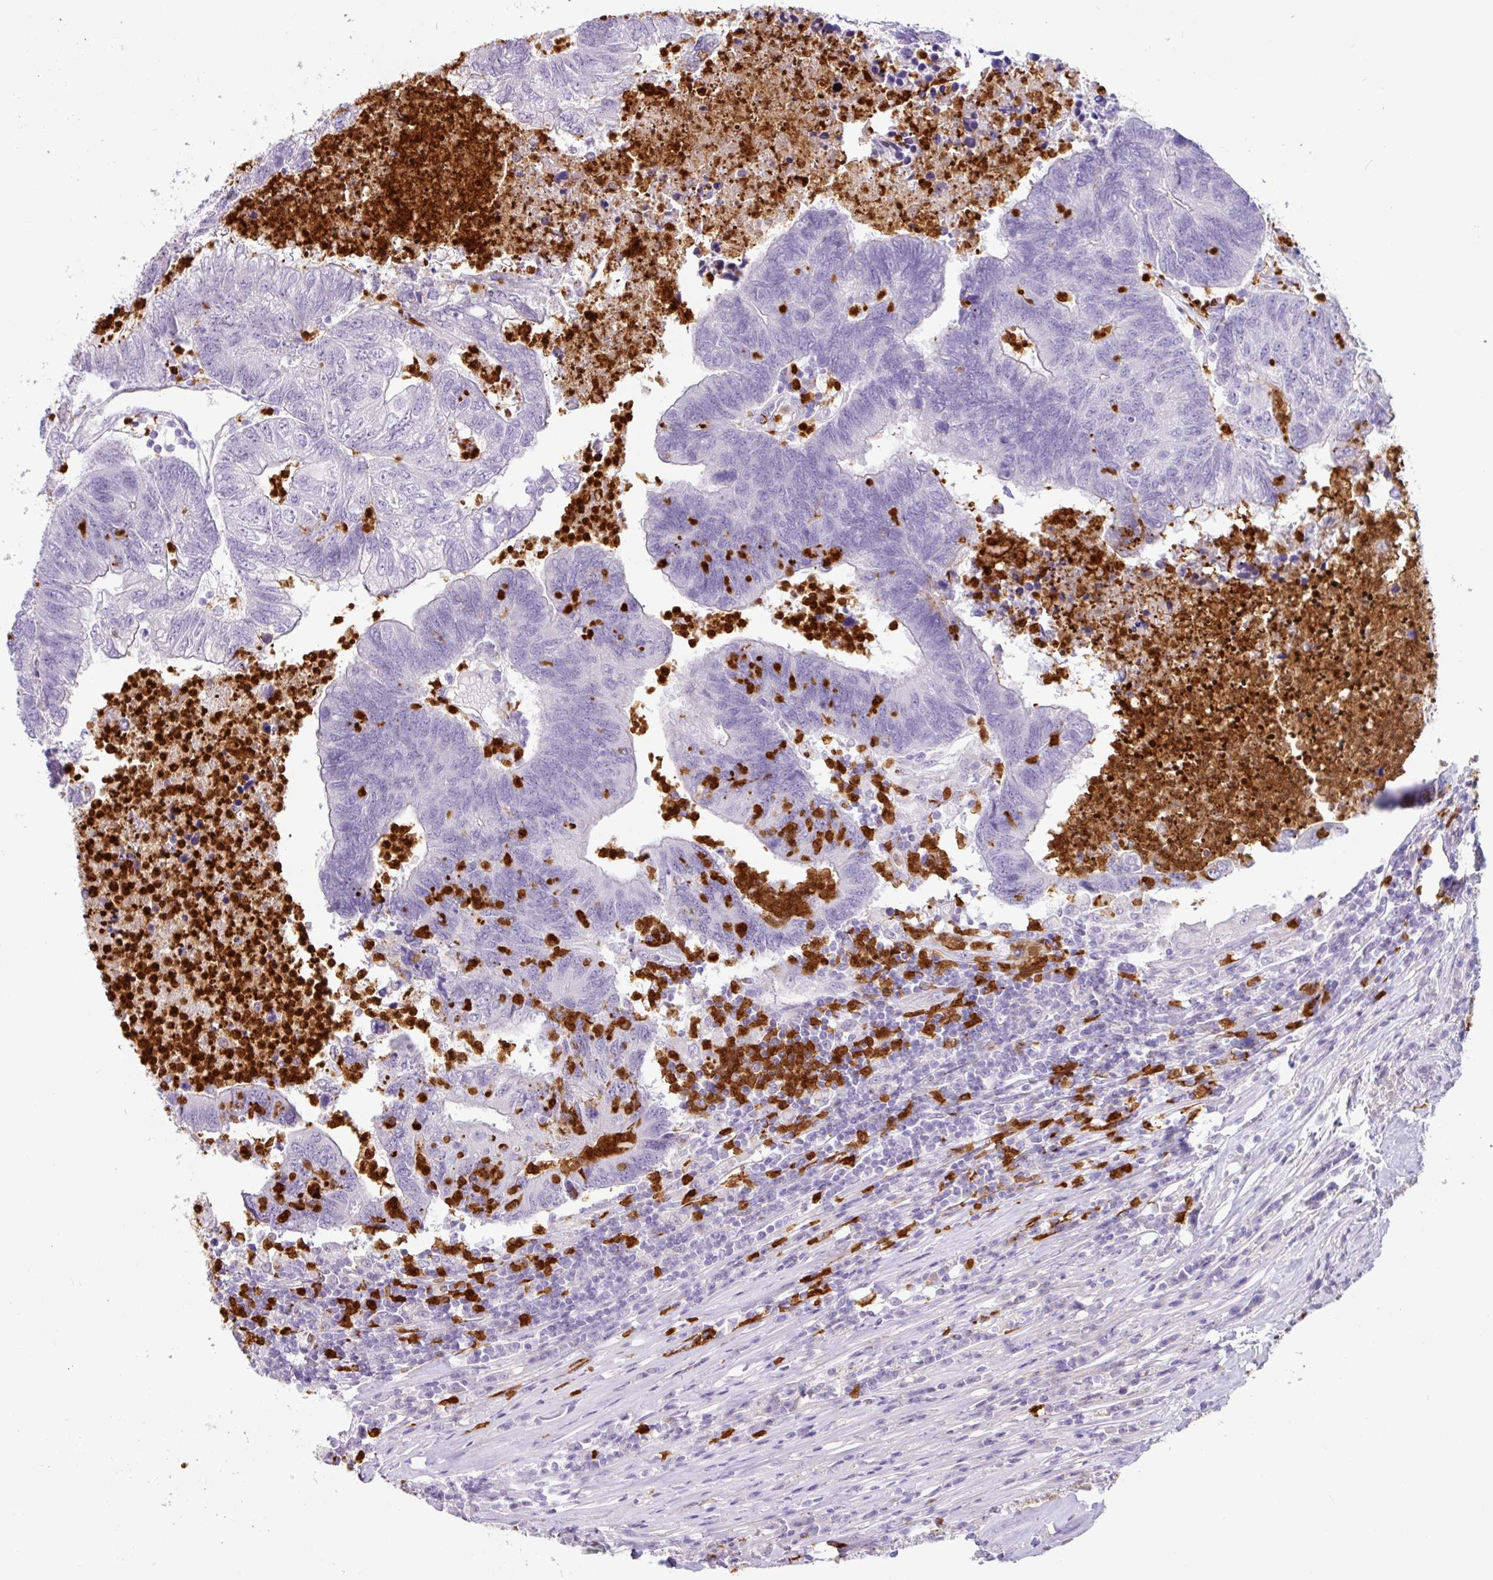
{"staining": {"intensity": "negative", "quantity": "none", "location": "none"}, "tissue": "colorectal cancer", "cell_type": "Tumor cells", "image_type": "cancer", "snomed": [{"axis": "morphology", "description": "Adenocarcinoma, NOS"}, {"axis": "topography", "description": "Colon"}], "caption": "High power microscopy image of an IHC histopathology image of colorectal cancer, revealing no significant positivity in tumor cells. (DAB immunohistochemistry (IHC) visualized using brightfield microscopy, high magnification).", "gene": "SH2D3C", "patient": {"sex": "female", "age": 48}}